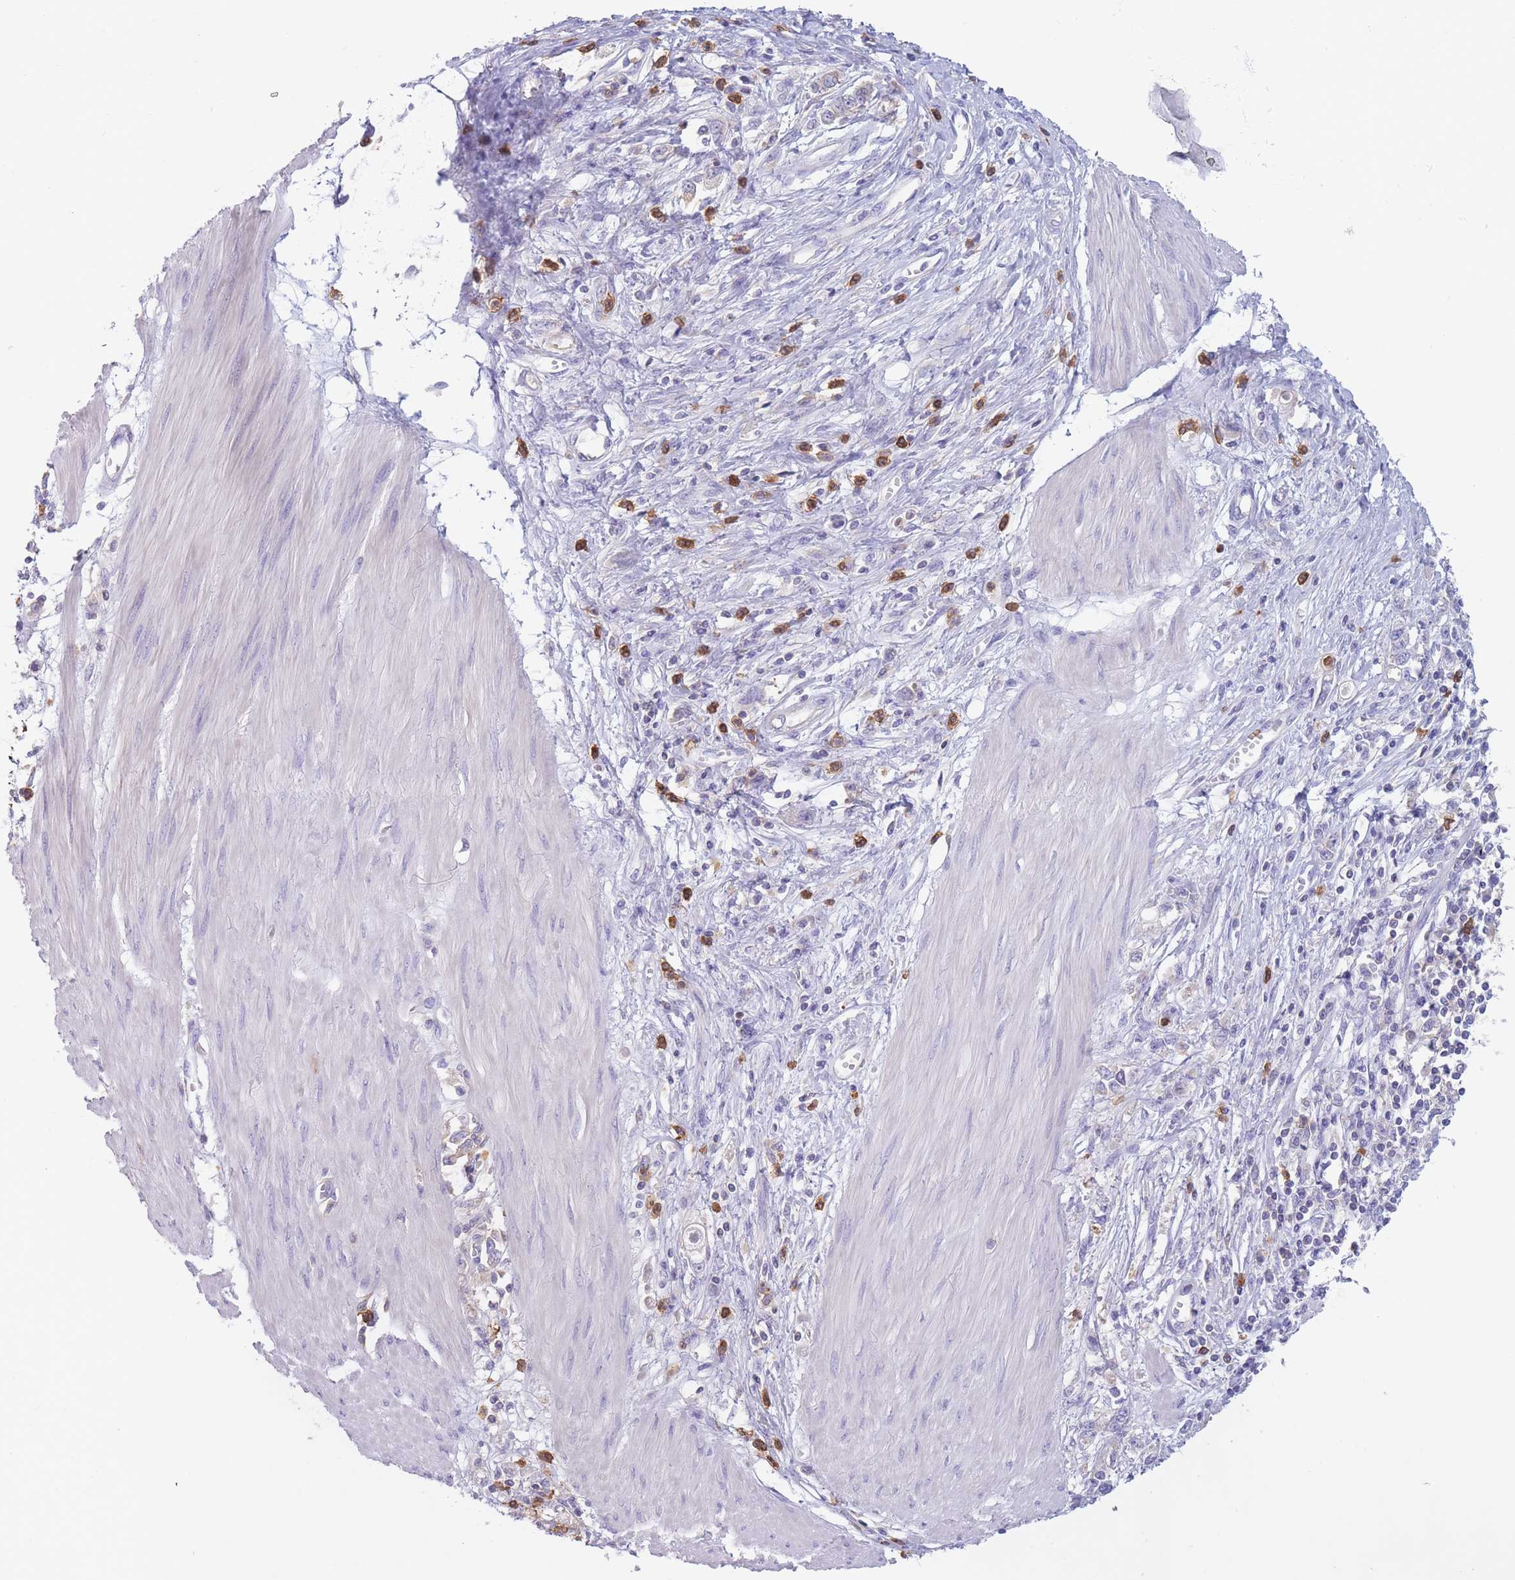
{"staining": {"intensity": "negative", "quantity": "none", "location": "none"}, "tissue": "stomach cancer", "cell_type": "Tumor cells", "image_type": "cancer", "snomed": [{"axis": "morphology", "description": "Adenocarcinoma, NOS"}, {"axis": "topography", "description": "Stomach"}], "caption": "DAB (3,3'-diaminobenzidine) immunohistochemical staining of stomach cancer demonstrates no significant positivity in tumor cells. (DAB immunohistochemistry (IHC) visualized using brightfield microscopy, high magnification).", "gene": "ST3GAL4", "patient": {"sex": "female", "age": 76}}